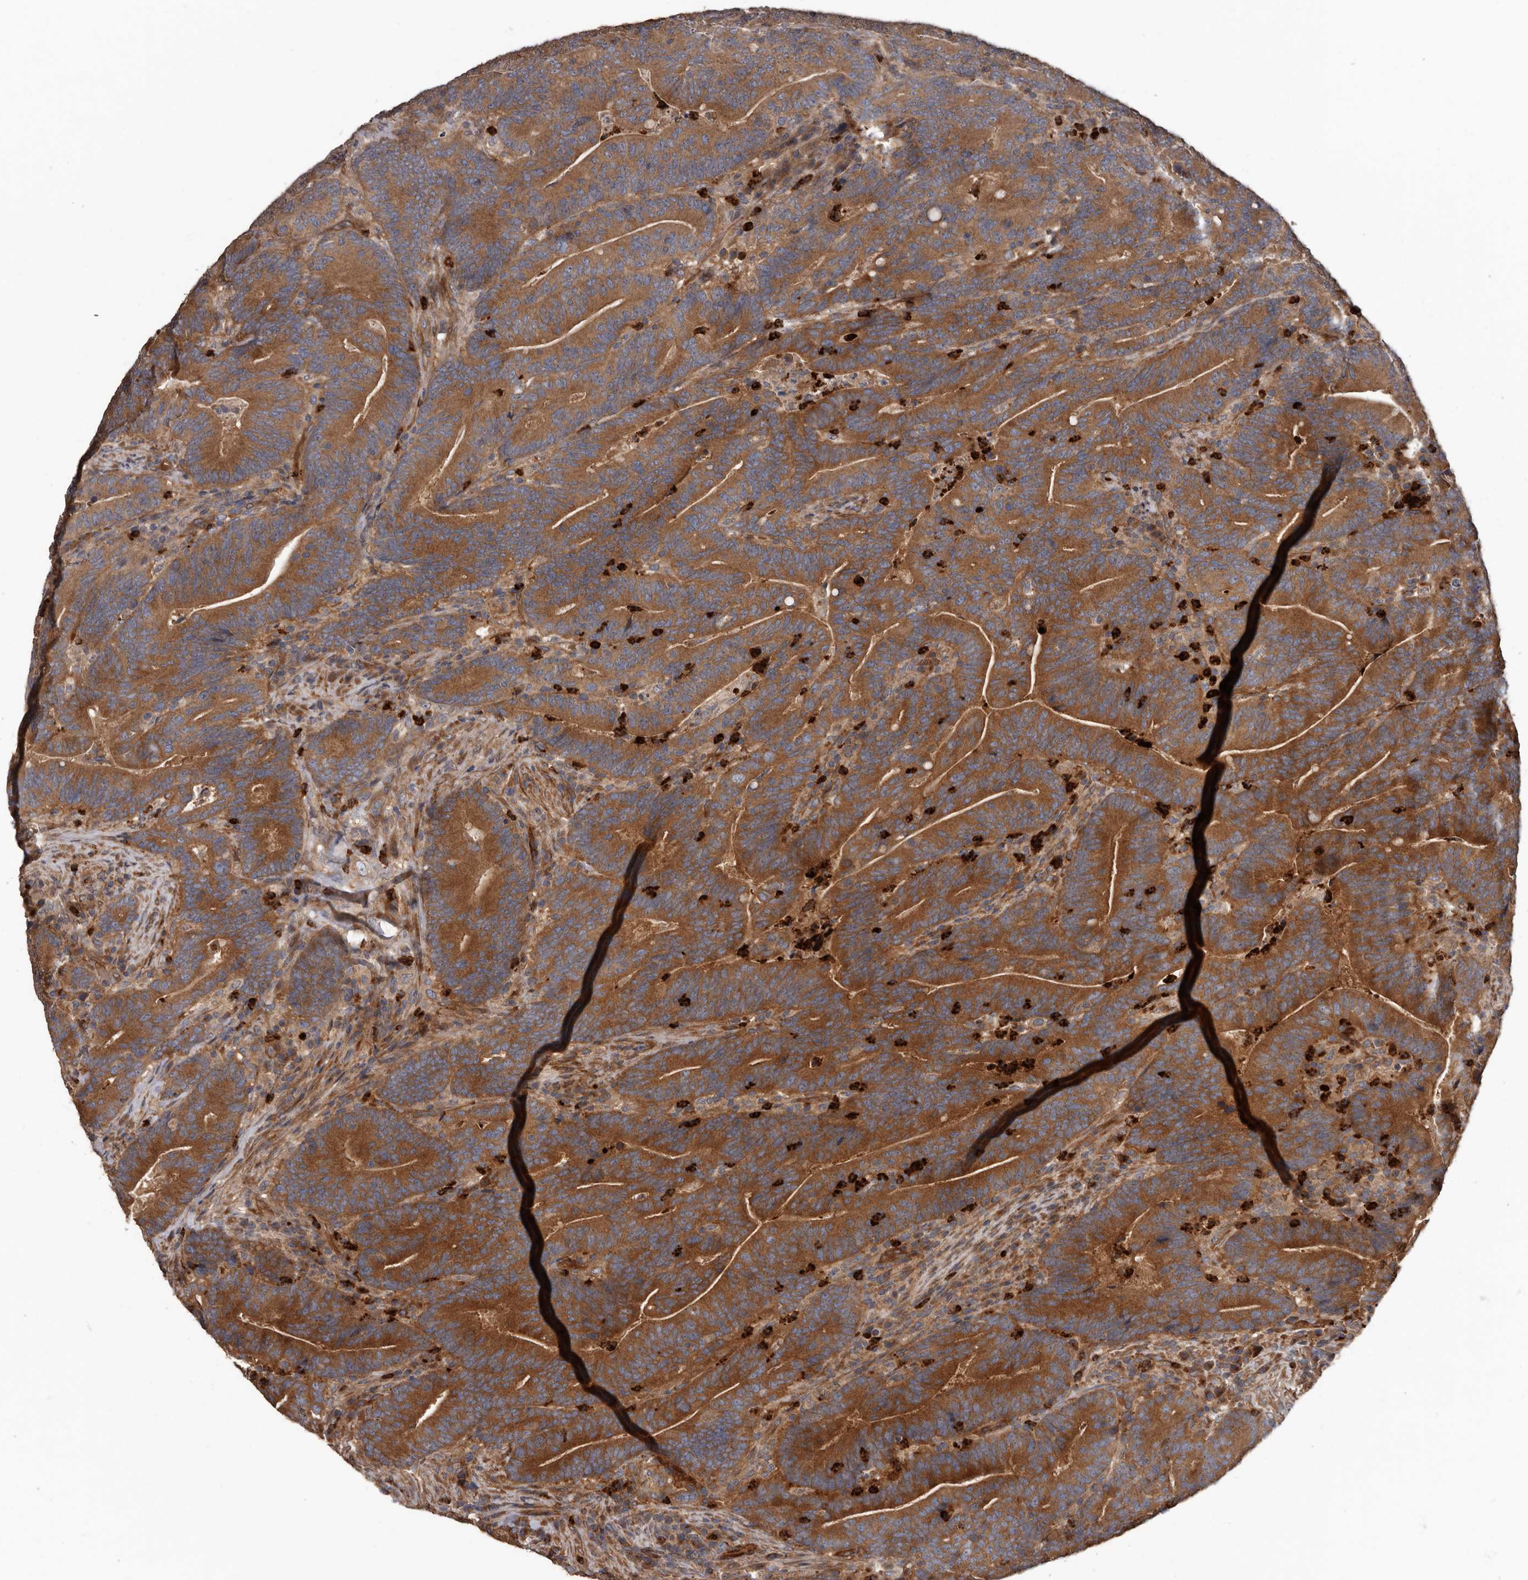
{"staining": {"intensity": "moderate", "quantity": ">75%", "location": "cytoplasmic/membranous"}, "tissue": "colorectal cancer", "cell_type": "Tumor cells", "image_type": "cancer", "snomed": [{"axis": "morphology", "description": "Adenocarcinoma, NOS"}, {"axis": "topography", "description": "Colon"}], "caption": "Protein analysis of adenocarcinoma (colorectal) tissue displays moderate cytoplasmic/membranous expression in approximately >75% of tumor cells.", "gene": "ARHGEF5", "patient": {"sex": "female", "age": 66}}